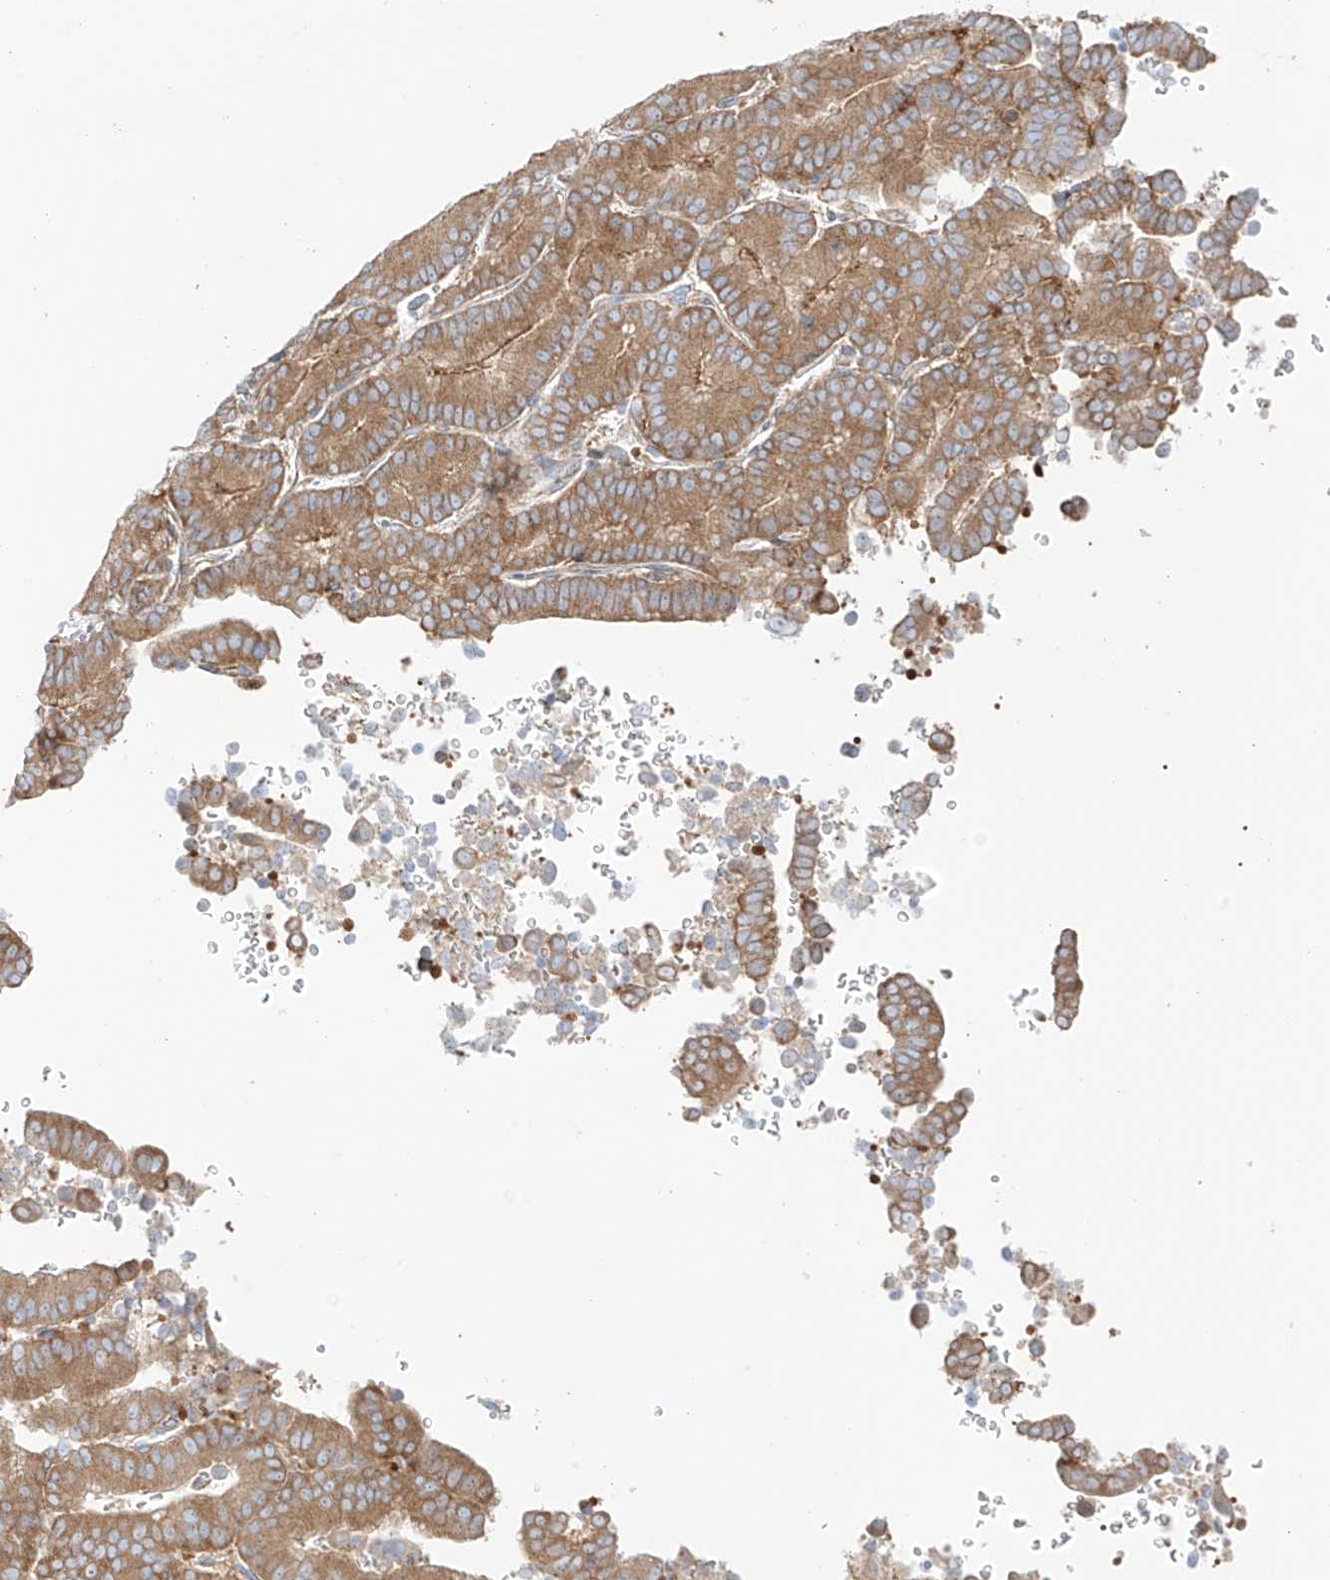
{"staining": {"intensity": "moderate", "quantity": ">75%", "location": "cytoplasmic/membranous"}, "tissue": "liver cancer", "cell_type": "Tumor cells", "image_type": "cancer", "snomed": [{"axis": "morphology", "description": "Cholangiocarcinoma"}, {"axis": "topography", "description": "Liver"}], "caption": "Human cholangiocarcinoma (liver) stained with a brown dye exhibits moderate cytoplasmic/membranous positive expression in about >75% of tumor cells.", "gene": "XKR3", "patient": {"sex": "female", "age": 75}}